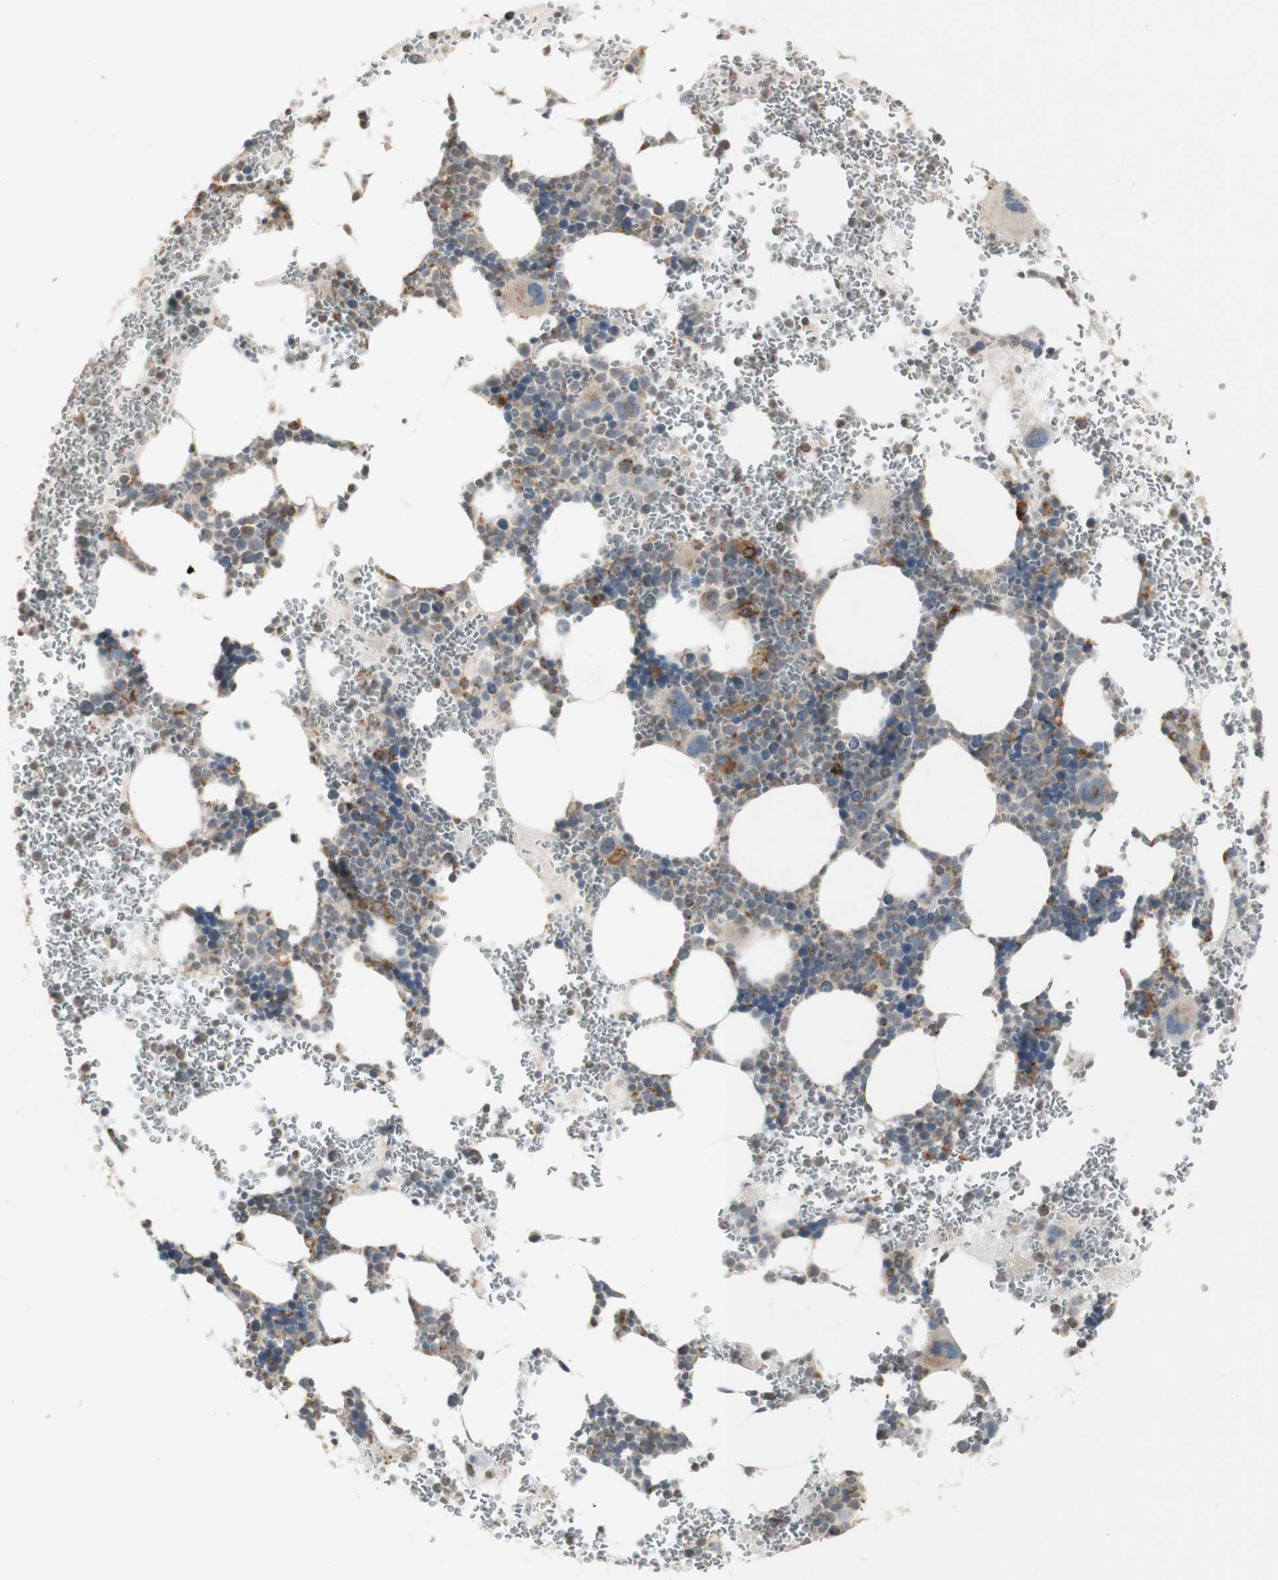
{"staining": {"intensity": "moderate", "quantity": "<25%", "location": "cytoplasmic/membranous"}, "tissue": "bone marrow", "cell_type": "Hematopoietic cells", "image_type": "normal", "snomed": [{"axis": "morphology", "description": "Normal tissue, NOS"}, {"axis": "morphology", "description": "Inflammation, NOS"}, {"axis": "topography", "description": "Bone marrow"}], "caption": "Immunohistochemical staining of unremarkable bone marrow displays moderate cytoplasmic/membranous protein positivity in approximately <25% of hematopoietic cells.", "gene": "ATP6V1E1", "patient": {"sex": "female", "age": 76}}